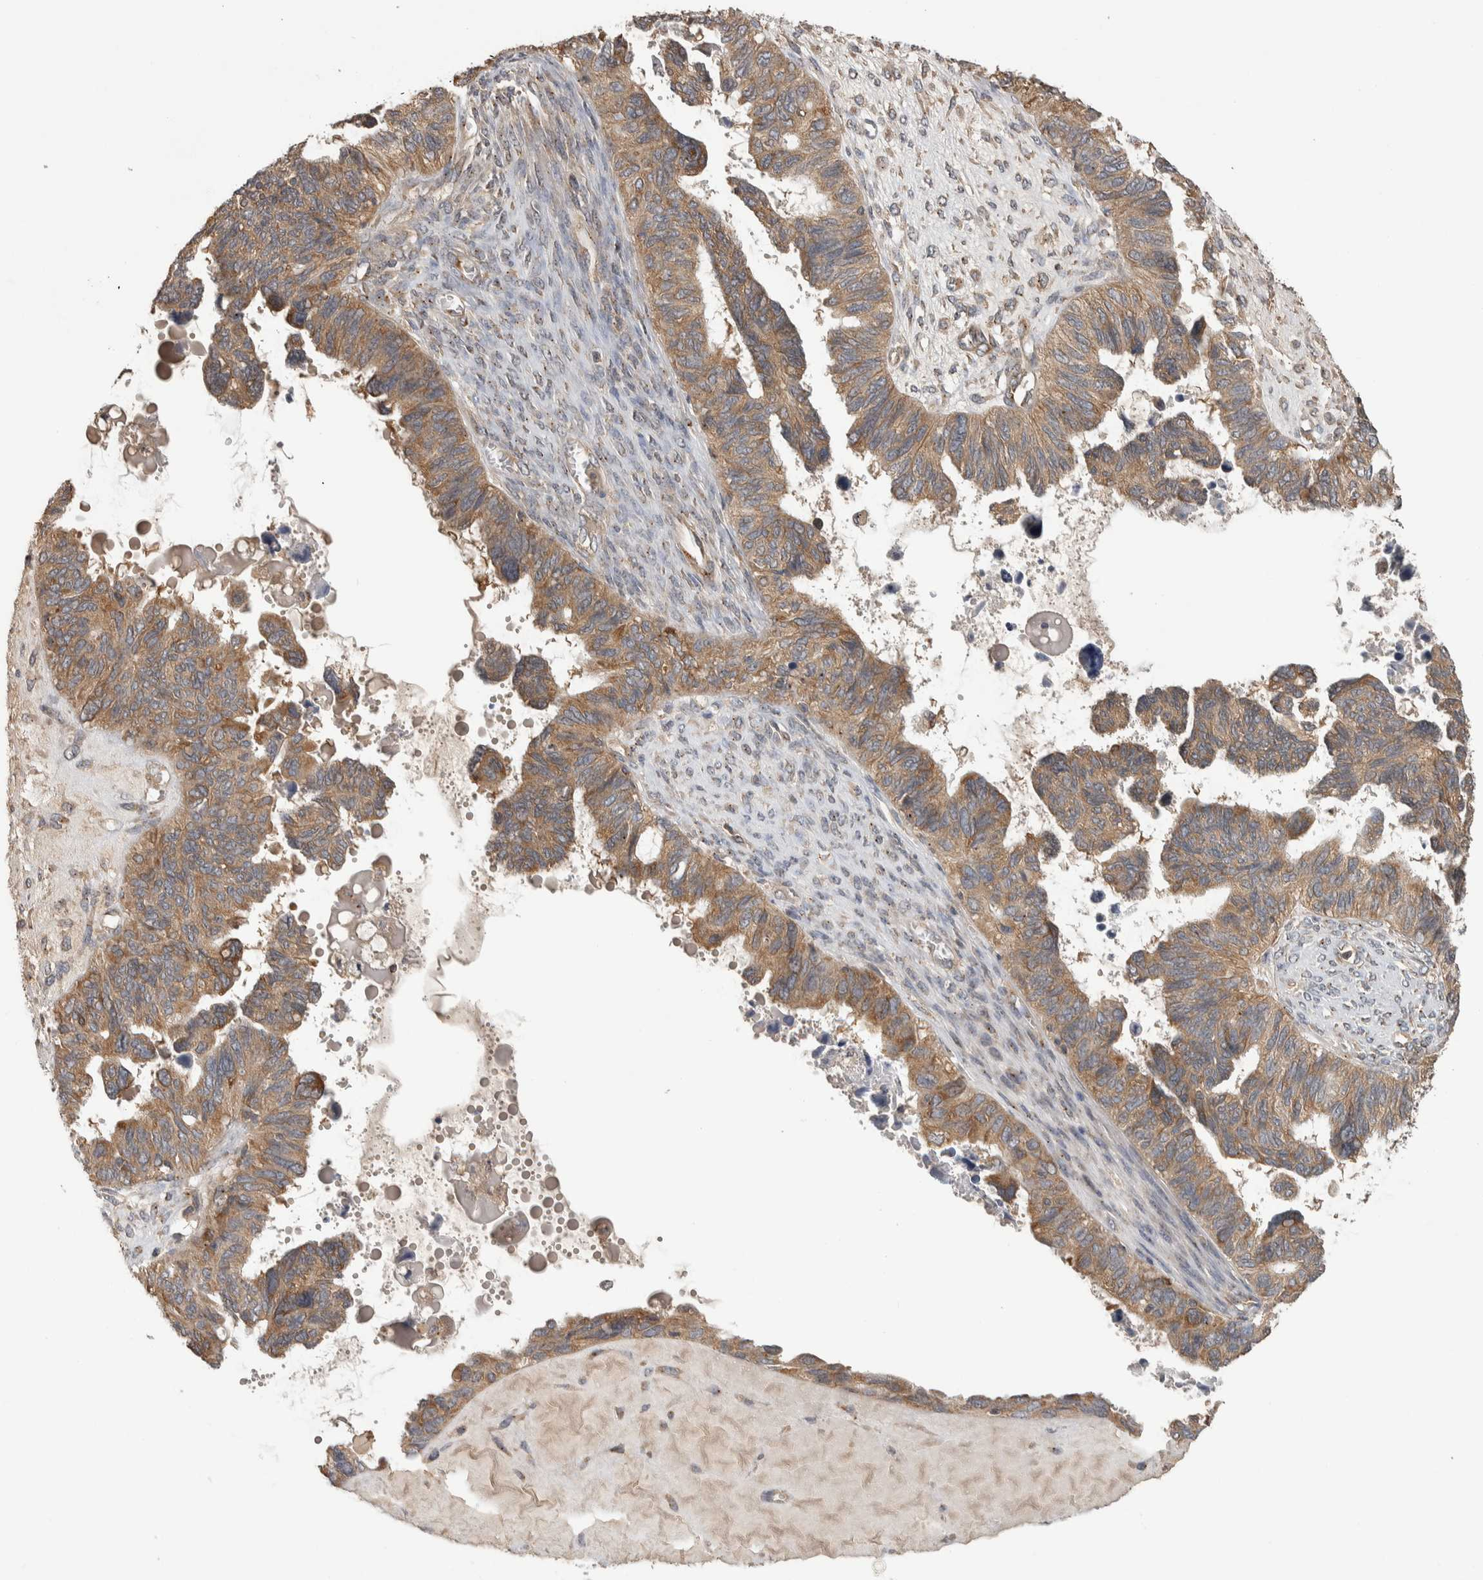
{"staining": {"intensity": "moderate", "quantity": ">75%", "location": "cytoplasmic/membranous"}, "tissue": "ovarian cancer", "cell_type": "Tumor cells", "image_type": "cancer", "snomed": [{"axis": "morphology", "description": "Cystadenocarcinoma, serous, NOS"}, {"axis": "topography", "description": "Ovary"}], "caption": "Ovarian serous cystadenocarcinoma stained with a brown dye shows moderate cytoplasmic/membranous positive expression in approximately >75% of tumor cells.", "gene": "IFRD1", "patient": {"sex": "female", "age": 79}}